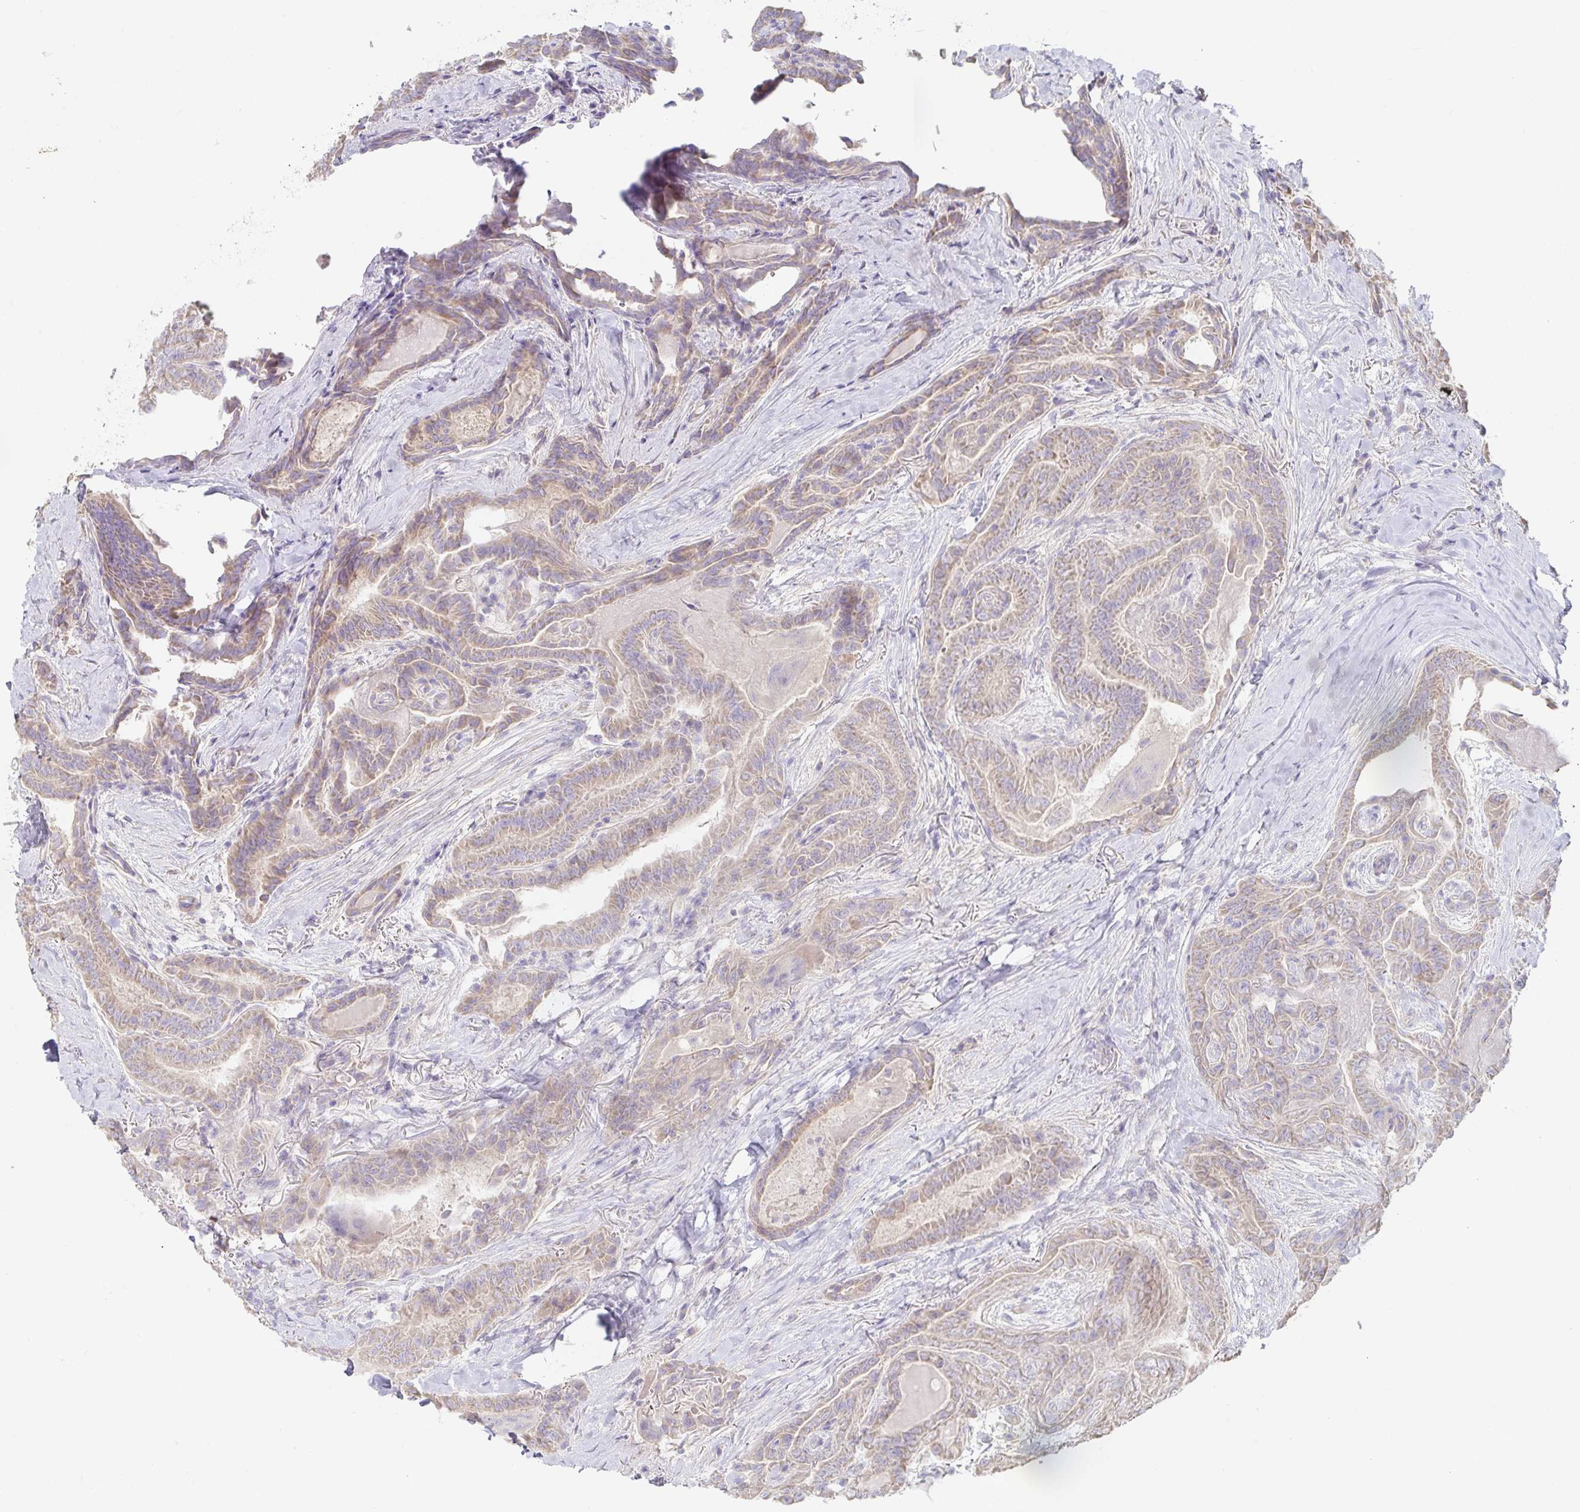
{"staining": {"intensity": "weak", "quantity": ">75%", "location": "cytoplasmic/membranous"}, "tissue": "thyroid cancer", "cell_type": "Tumor cells", "image_type": "cancer", "snomed": [{"axis": "morphology", "description": "Papillary adenocarcinoma, NOS"}, {"axis": "topography", "description": "Thyroid gland"}], "caption": "This image displays immunohistochemistry (IHC) staining of human papillary adenocarcinoma (thyroid), with low weak cytoplasmic/membranous expression in approximately >75% of tumor cells.", "gene": "METTL22", "patient": {"sex": "female", "age": 61}}